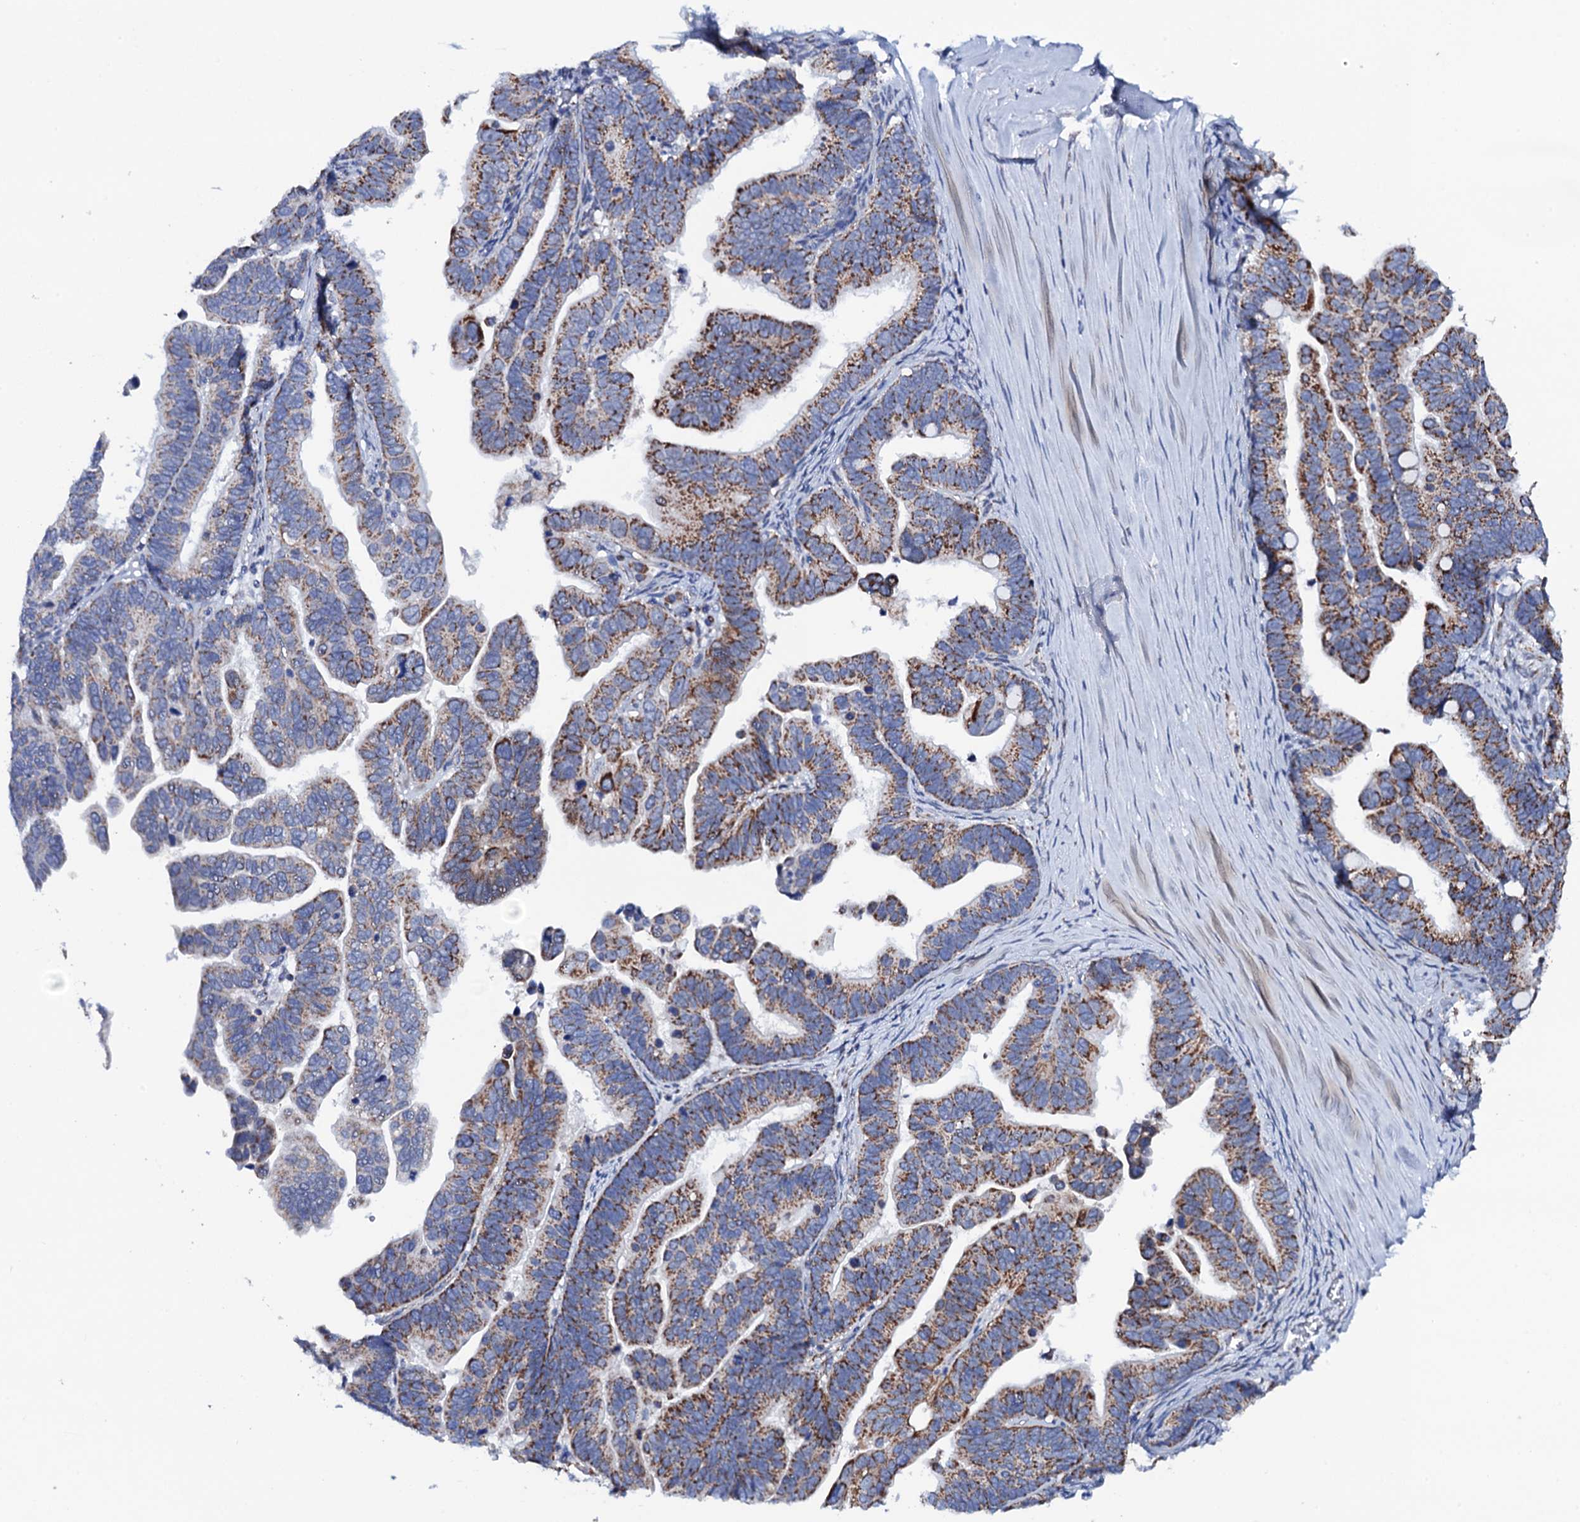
{"staining": {"intensity": "moderate", "quantity": "25%-75%", "location": "cytoplasmic/membranous"}, "tissue": "ovarian cancer", "cell_type": "Tumor cells", "image_type": "cancer", "snomed": [{"axis": "morphology", "description": "Cystadenocarcinoma, serous, NOS"}, {"axis": "topography", "description": "Ovary"}], "caption": "Brown immunohistochemical staining in serous cystadenocarcinoma (ovarian) demonstrates moderate cytoplasmic/membranous positivity in approximately 25%-75% of tumor cells.", "gene": "PTCD3", "patient": {"sex": "female", "age": 56}}